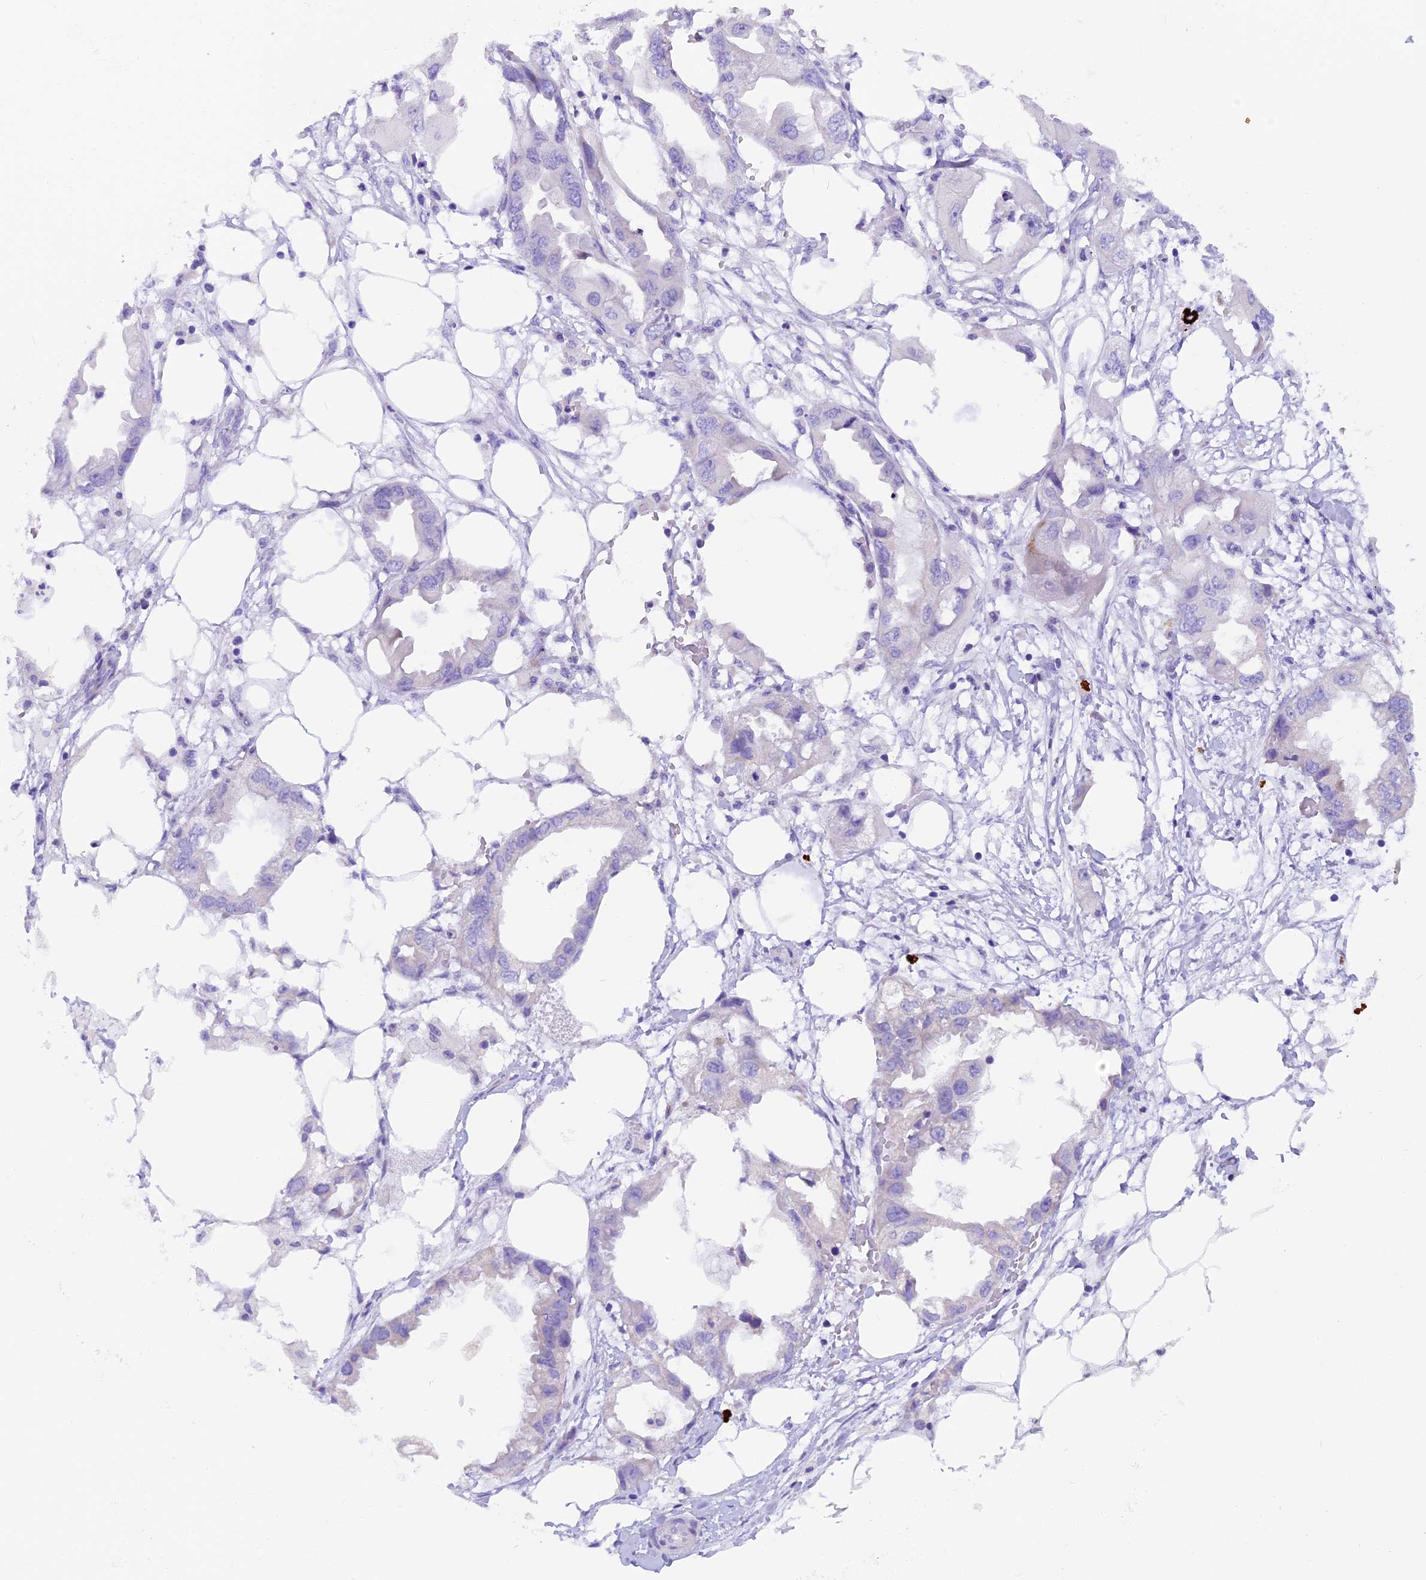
{"staining": {"intensity": "negative", "quantity": "none", "location": "none"}, "tissue": "endometrial cancer", "cell_type": "Tumor cells", "image_type": "cancer", "snomed": [{"axis": "morphology", "description": "Adenocarcinoma, NOS"}, {"axis": "morphology", "description": "Adenocarcinoma, metastatic, NOS"}, {"axis": "topography", "description": "Adipose tissue"}, {"axis": "topography", "description": "Endometrium"}], "caption": "This photomicrograph is of endometrial cancer stained with IHC to label a protein in brown with the nuclei are counter-stained blue. There is no positivity in tumor cells.", "gene": "RTTN", "patient": {"sex": "female", "age": 67}}